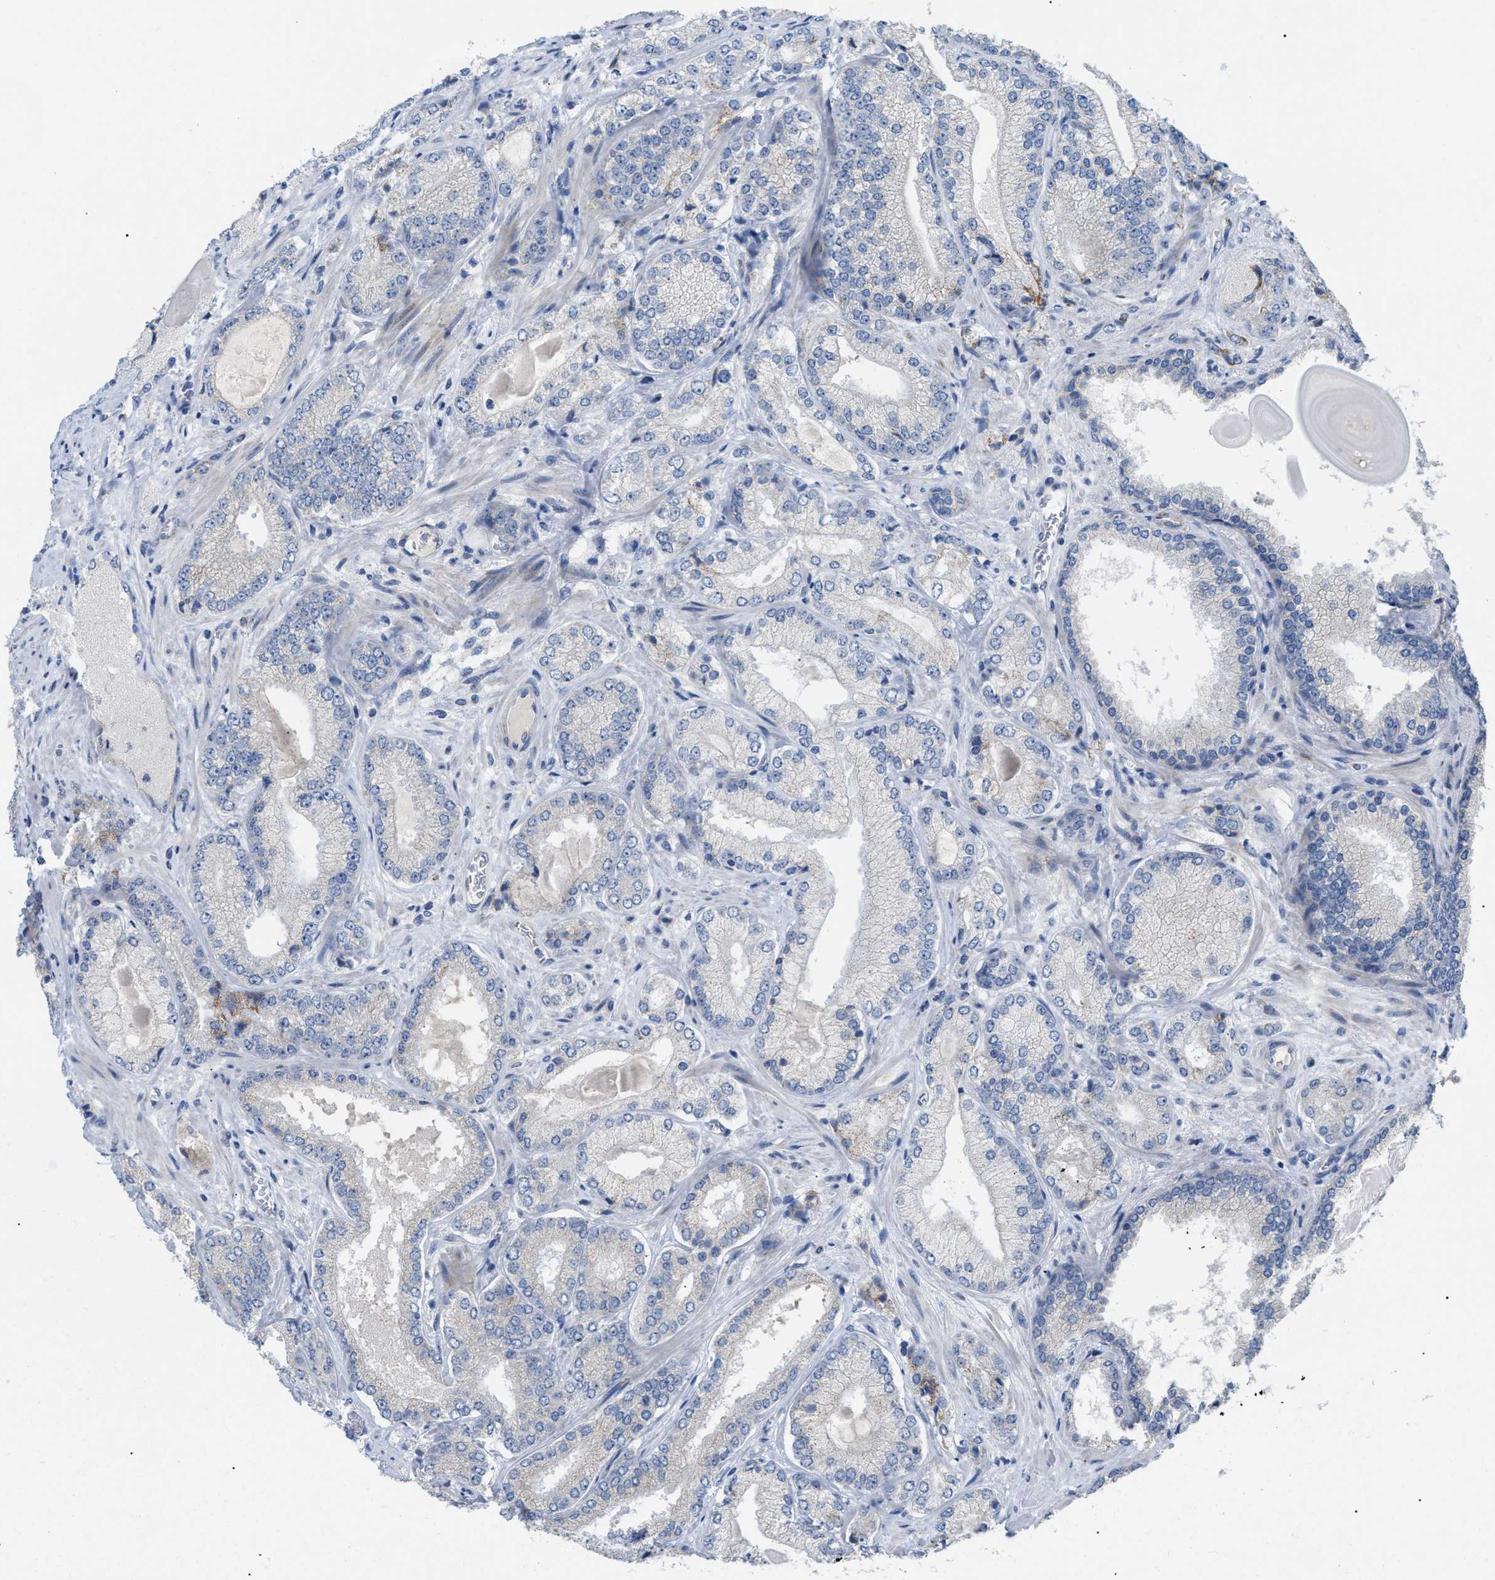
{"staining": {"intensity": "negative", "quantity": "none", "location": "none"}, "tissue": "prostate cancer", "cell_type": "Tumor cells", "image_type": "cancer", "snomed": [{"axis": "morphology", "description": "Adenocarcinoma, Low grade"}, {"axis": "topography", "description": "Prostate"}], "caption": "This is a histopathology image of IHC staining of prostate cancer (low-grade adenocarcinoma), which shows no positivity in tumor cells.", "gene": "DHX58", "patient": {"sex": "male", "age": 65}}